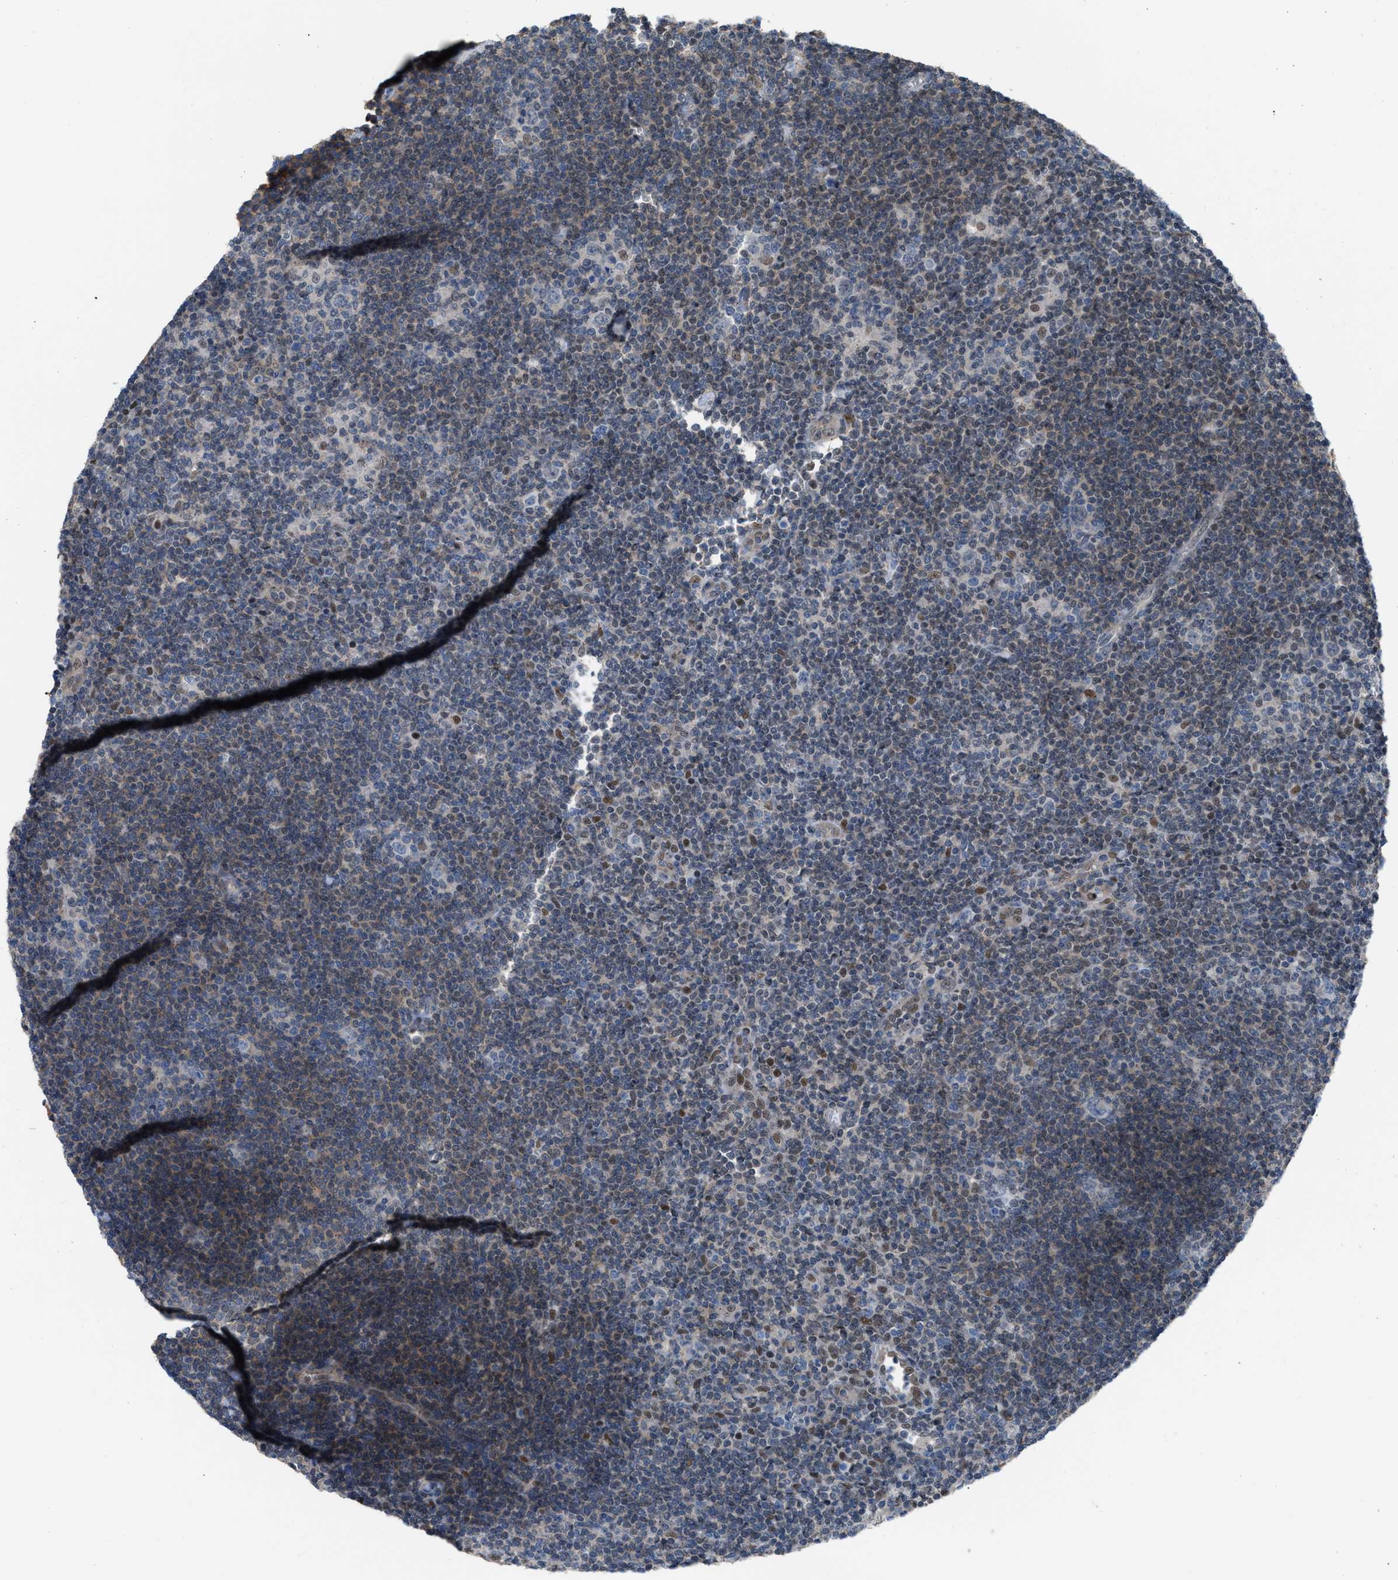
{"staining": {"intensity": "weak", "quantity": "25%-75%", "location": "cytoplasmic/membranous"}, "tissue": "lymphoma", "cell_type": "Tumor cells", "image_type": "cancer", "snomed": [{"axis": "morphology", "description": "Hodgkin's disease, NOS"}, {"axis": "topography", "description": "Lymph node"}], "caption": "Lymphoma stained with a brown dye shows weak cytoplasmic/membranous positive staining in about 25%-75% of tumor cells.", "gene": "CRTC1", "patient": {"sex": "female", "age": 57}}